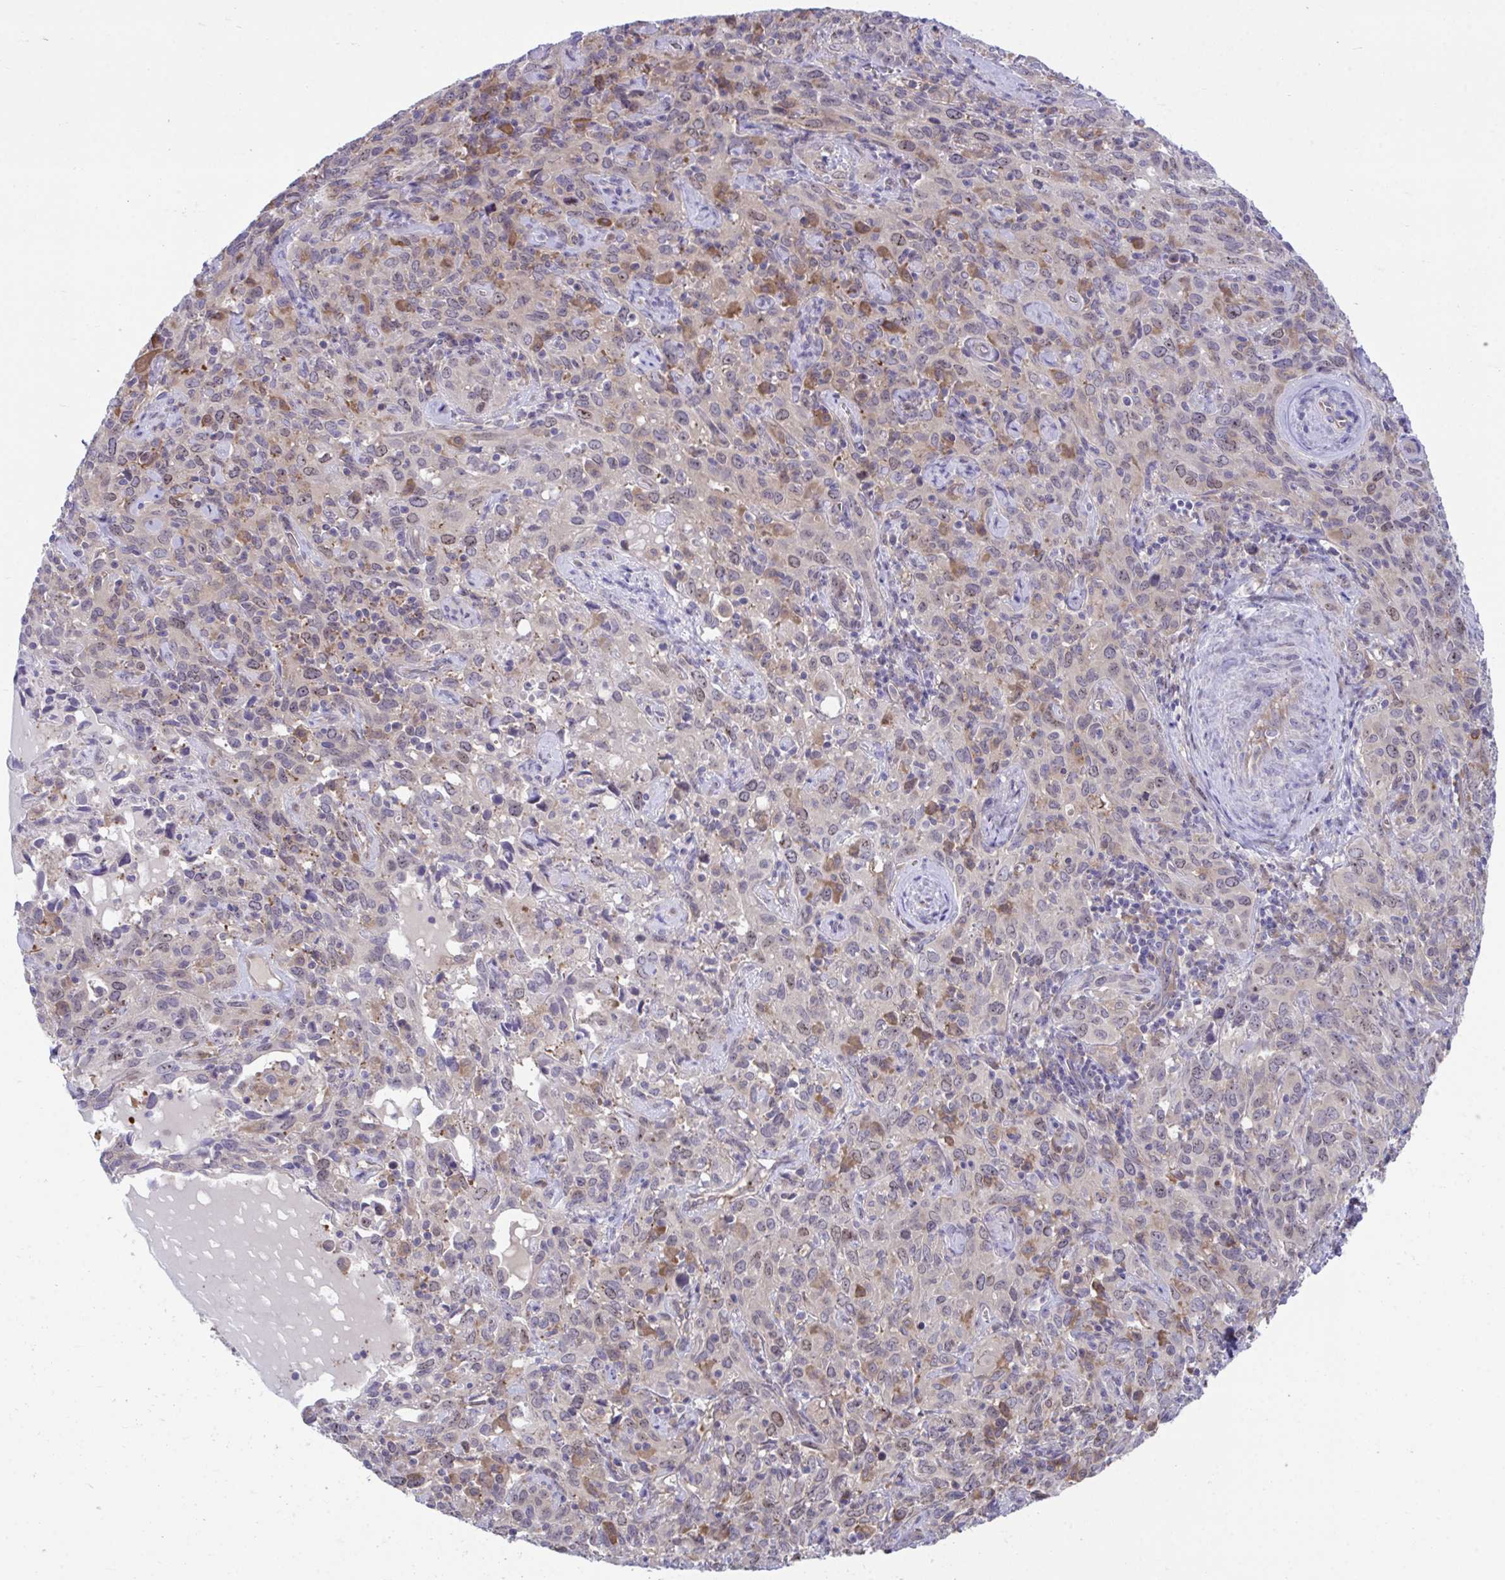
{"staining": {"intensity": "negative", "quantity": "none", "location": "none"}, "tissue": "cervical cancer", "cell_type": "Tumor cells", "image_type": "cancer", "snomed": [{"axis": "morphology", "description": "Normal tissue, NOS"}, {"axis": "morphology", "description": "Squamous cell carcinoma, NOS"}, {"axis": "topography", "description": "Cervix"}], "caption": "Cervical squamous cell carcinoma stained for a protein using immunohistochemistry shows no positivity tumor cells.", "gene": "CENPQ", "patient": {"sex": "female", "age": 51}}